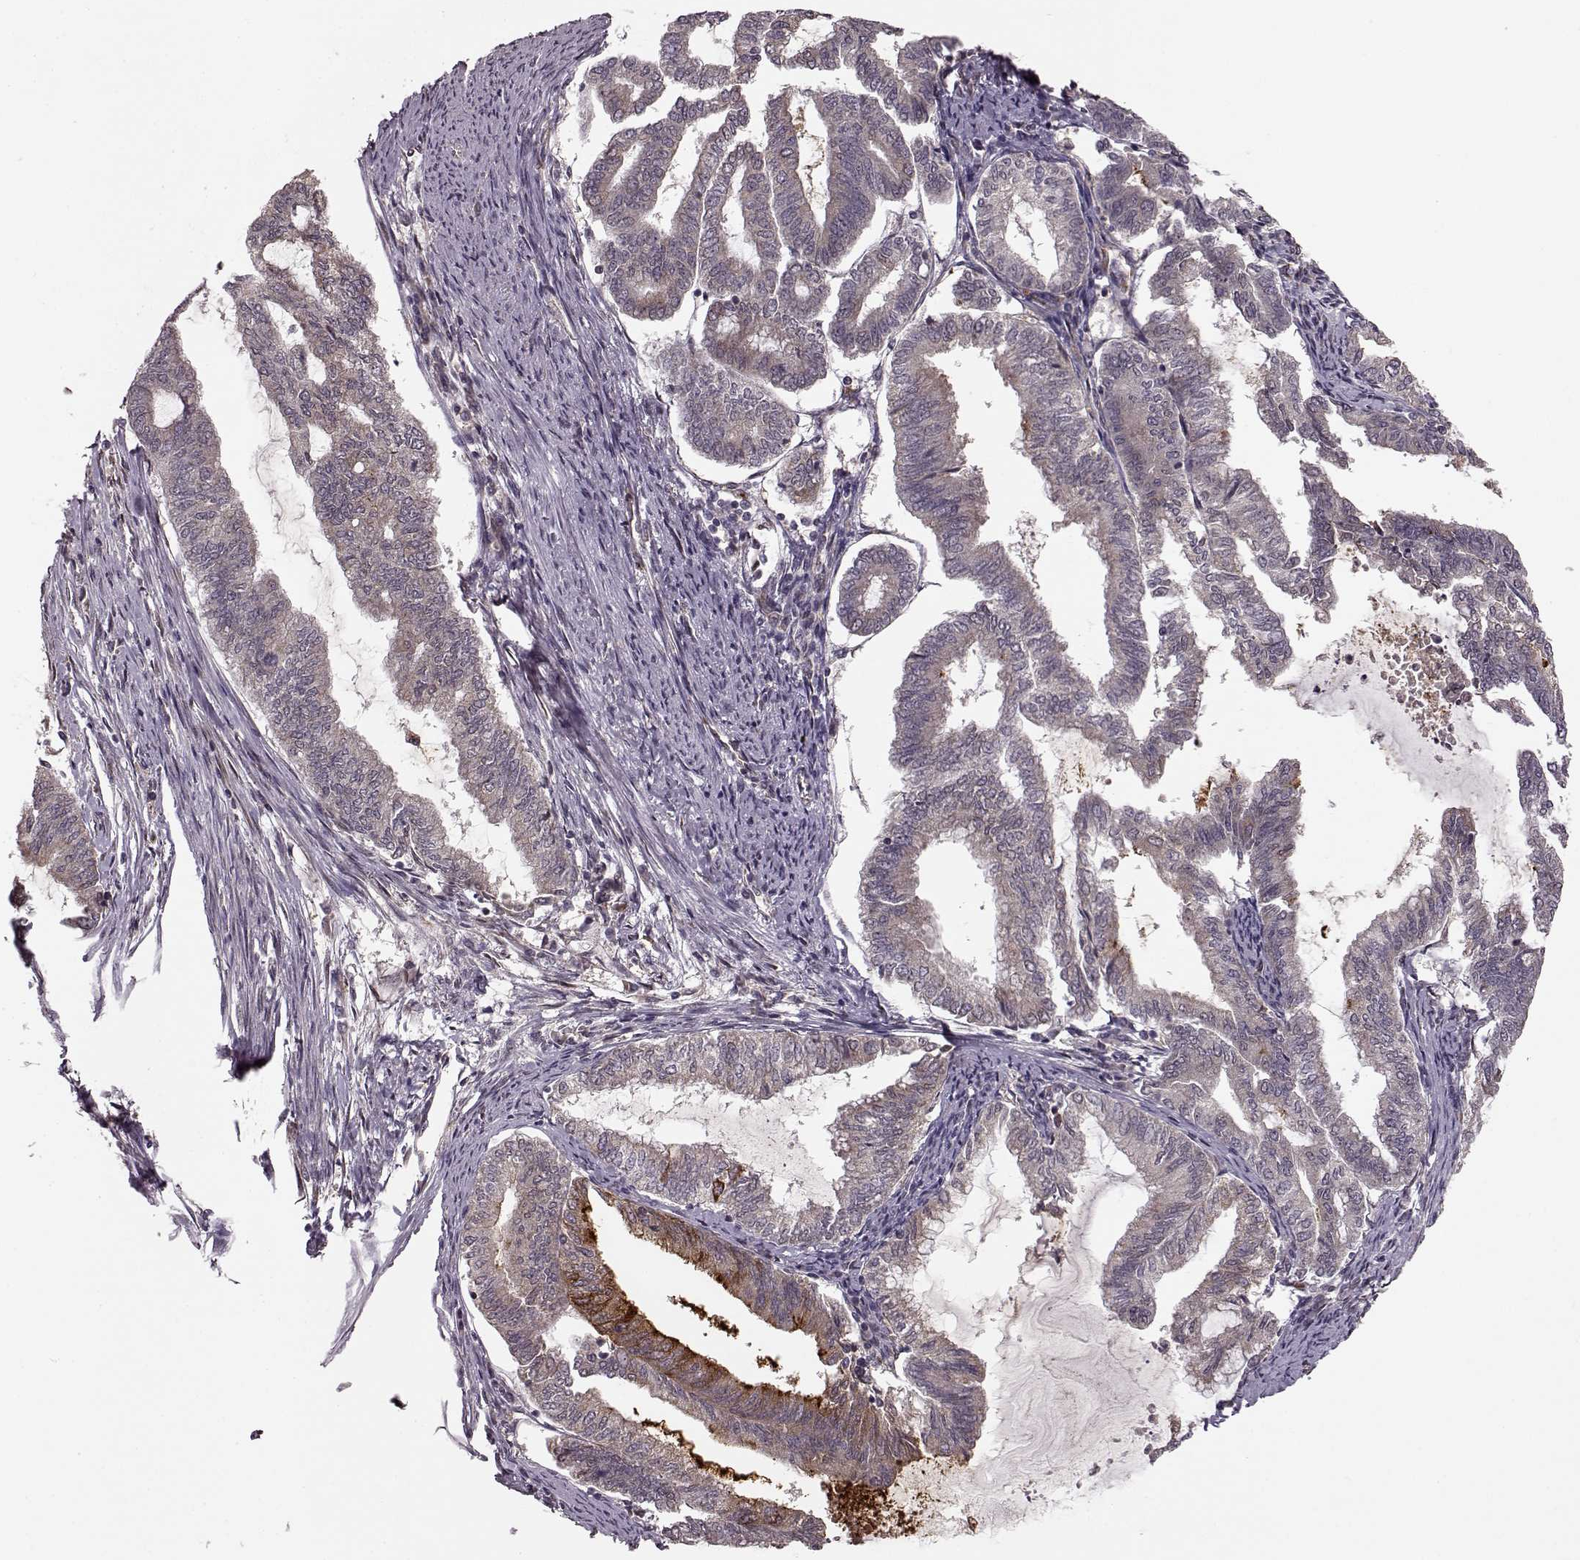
{"staining": {"intensity": "weak", "quantity": "<25%", "location": "cytoplasmic/membranous"}, "tissue": "endometrial cancer", "cell_type": "Tumor cells", "image_type": "cancer", "snomed": [{"axis": "morphology", "description": "Adenocarcinoma, NOS"}, {"axis": "topography", "description": "Endometrium"}], "caption": "Immunohistochemistry of endometrial cancer demonstrates no staining in tumor cells. (Stains: DAB immunohistochemistry with hematoxylin counter stain, Microscopy: brightfield microscopy at high magnification).", "gene": "YIPF5", "patient": {"sex": "female", "age": 79}}